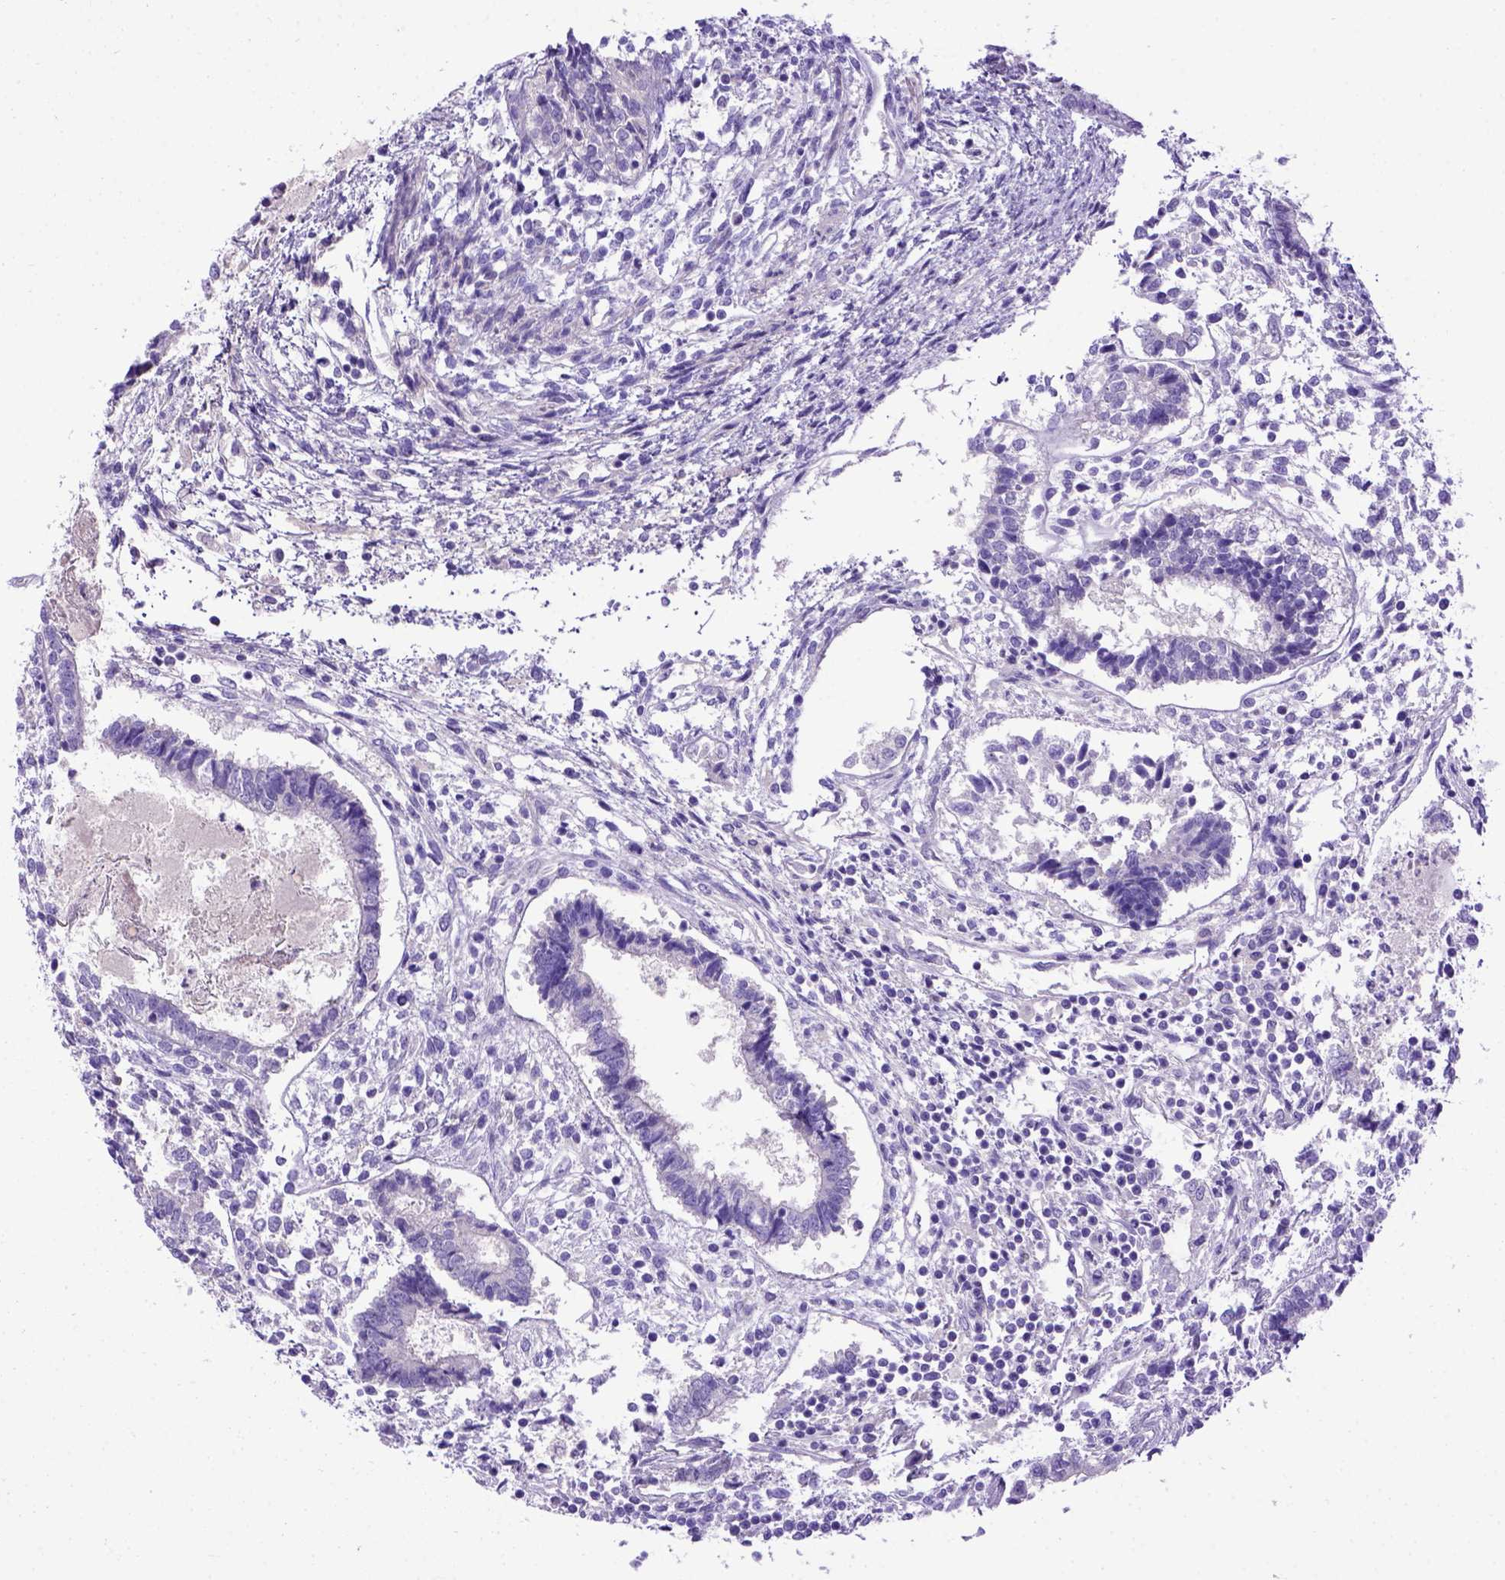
{"staining": {"intensity": "negative", "quantity": "none", "location": "none"}, "tissue": "testis cancer", "cell_type": "Tumor cells", "image_type": "cancer", "snomed": [{"axis": "morphology", "description": "Carcinoma, Embryonal, NOS"}, {"axis": "topography", "description": "Testis"}], "caption": "The immunohistochemistry image has no significant staining in tumor cells of testis embryonal carcinoma tissue.", "gene": "ADAM12", "patient": {"sex": "male", "age": 37}}